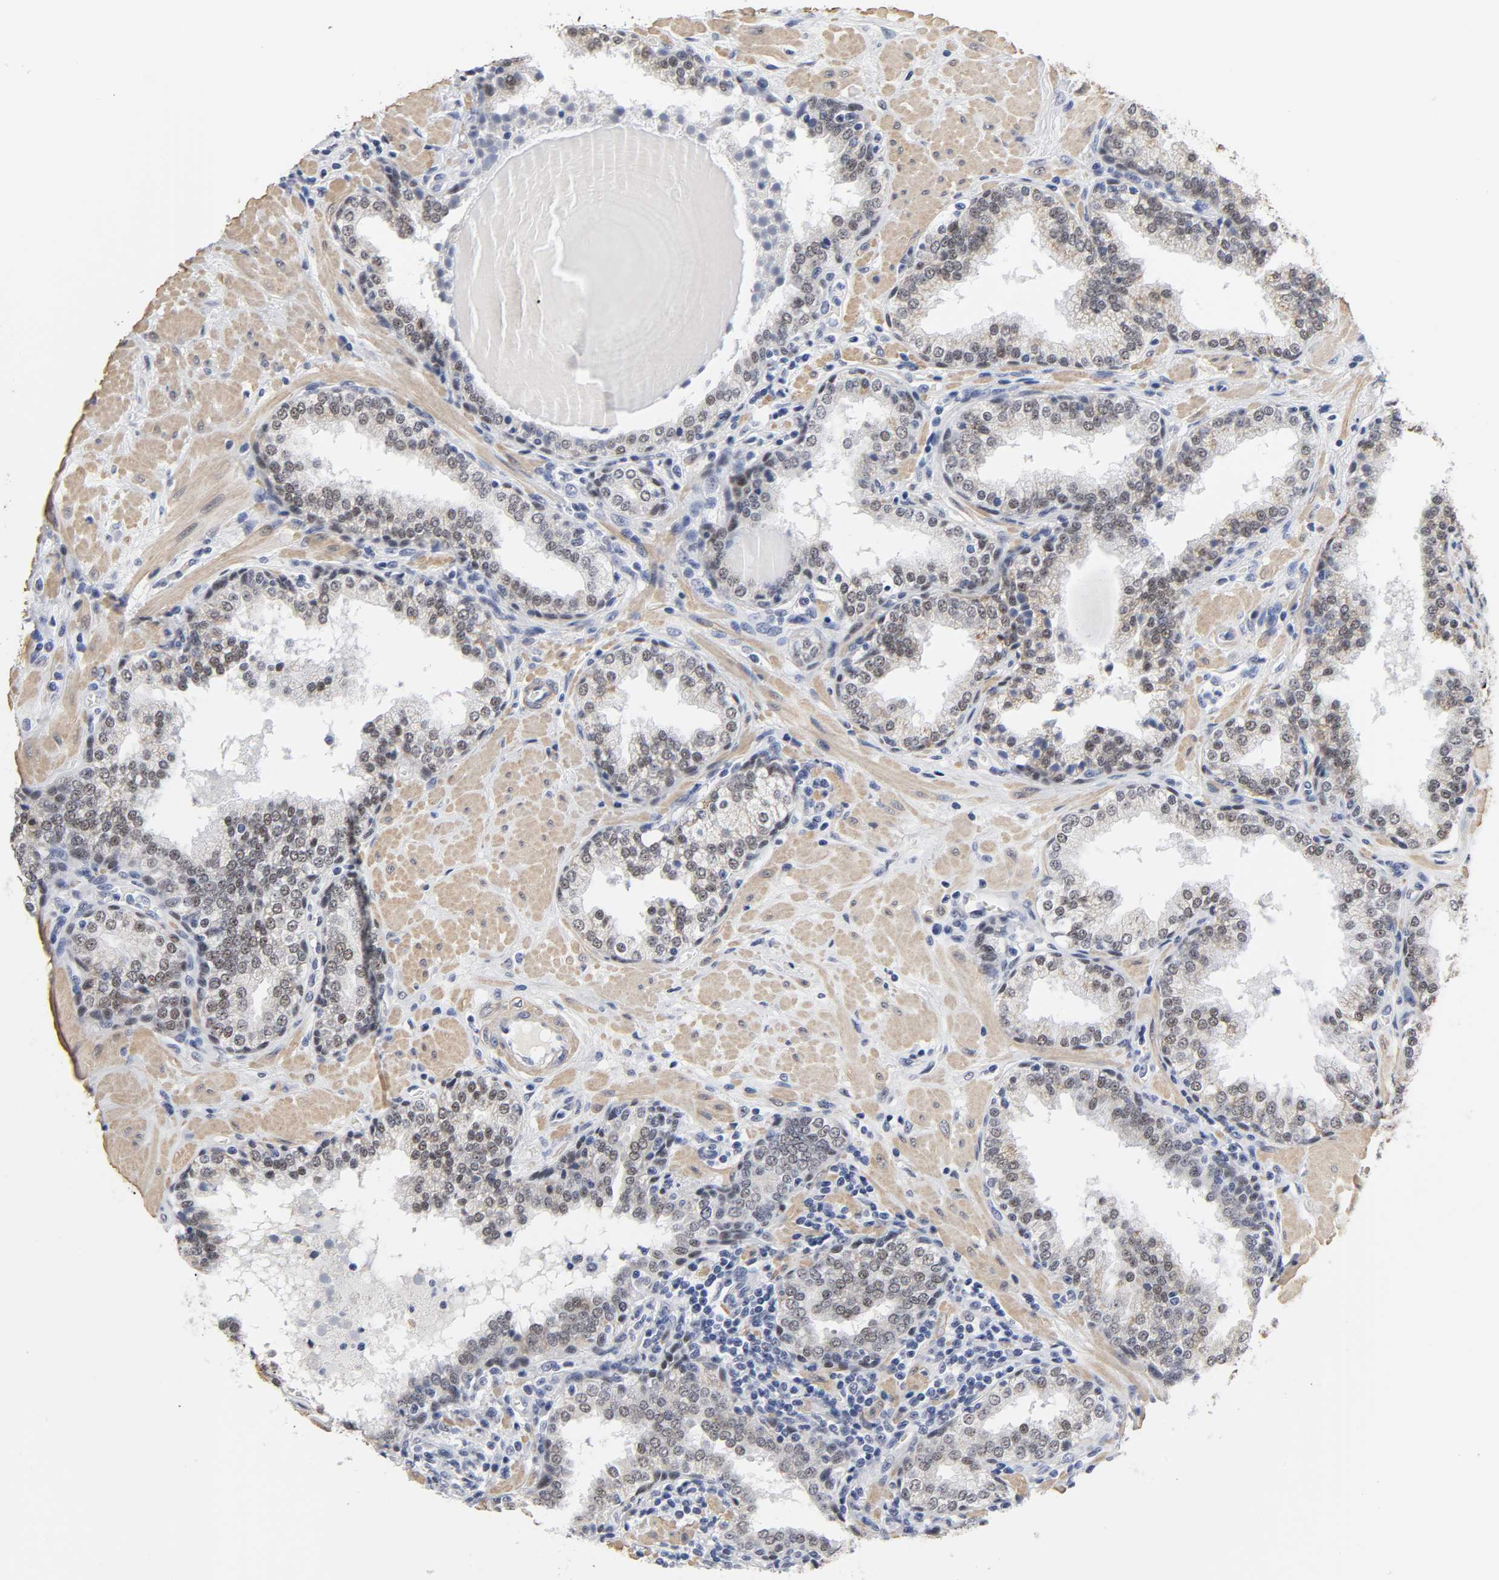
{"staining": {"intensity": "strong", "quantity": ">75%", "location": "nuclear"}, "tissue": "prostate", "cell_type": "Glandular cells", "image_type": "normal", "snomed": [{"axis": "morphology", "description": "Normal tissue, NOS"}, {"axis": "topography", "description": "Prostate"}], "caption": "Strong nuclear protein staining is identified in approximately >75% of glandular cells in prostate. The staining is performed using DAB (3,3'-diaminobenzidine) brown chromogen to label protein expression. The nuclei are counter-stained blue using hematoxylin.", "gene": "GRHL2", "patient": {"sex": "male", "age": 51}}